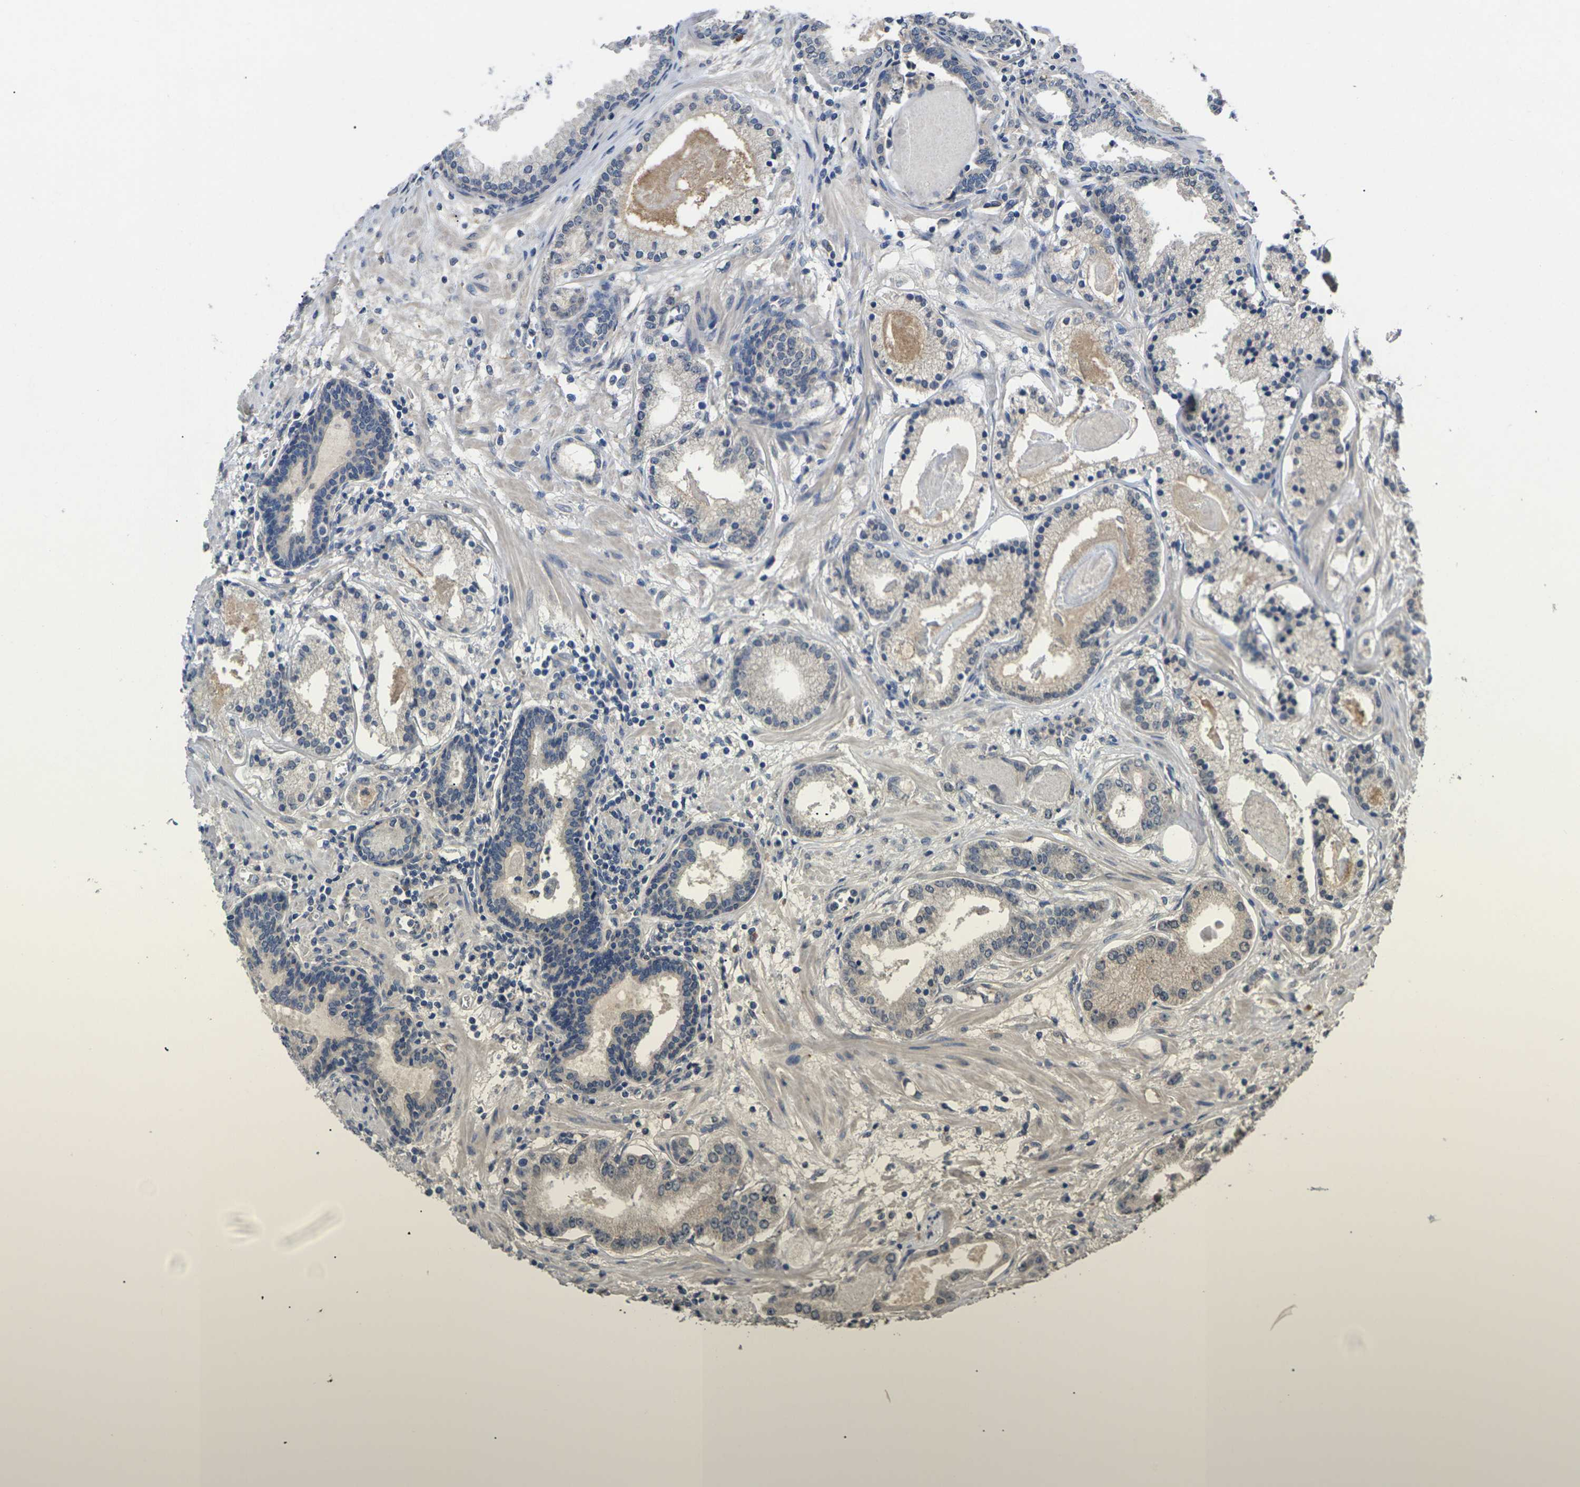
{"staining": {"intensity": "negative", "quantity": "none", "location": "none"}, "tissue": "prostate cancer", "cell_type": "Tumor cells", "image_type": "cancer", "snomed": [{"axis": "morphology", "description": "Adenocarcinoma, Low grade"}, {"axis": "topography", "description": "Prostate"}], "caption": "Protein analysis of low-grade adenocarcinoma (prostate) reveals no significant positivity in tumor cells. (DAB immunohistochemistry with hematoxylin counter stain).", "gene": "SLC2A2", "patient": {"sex": "male", "age": 59}}